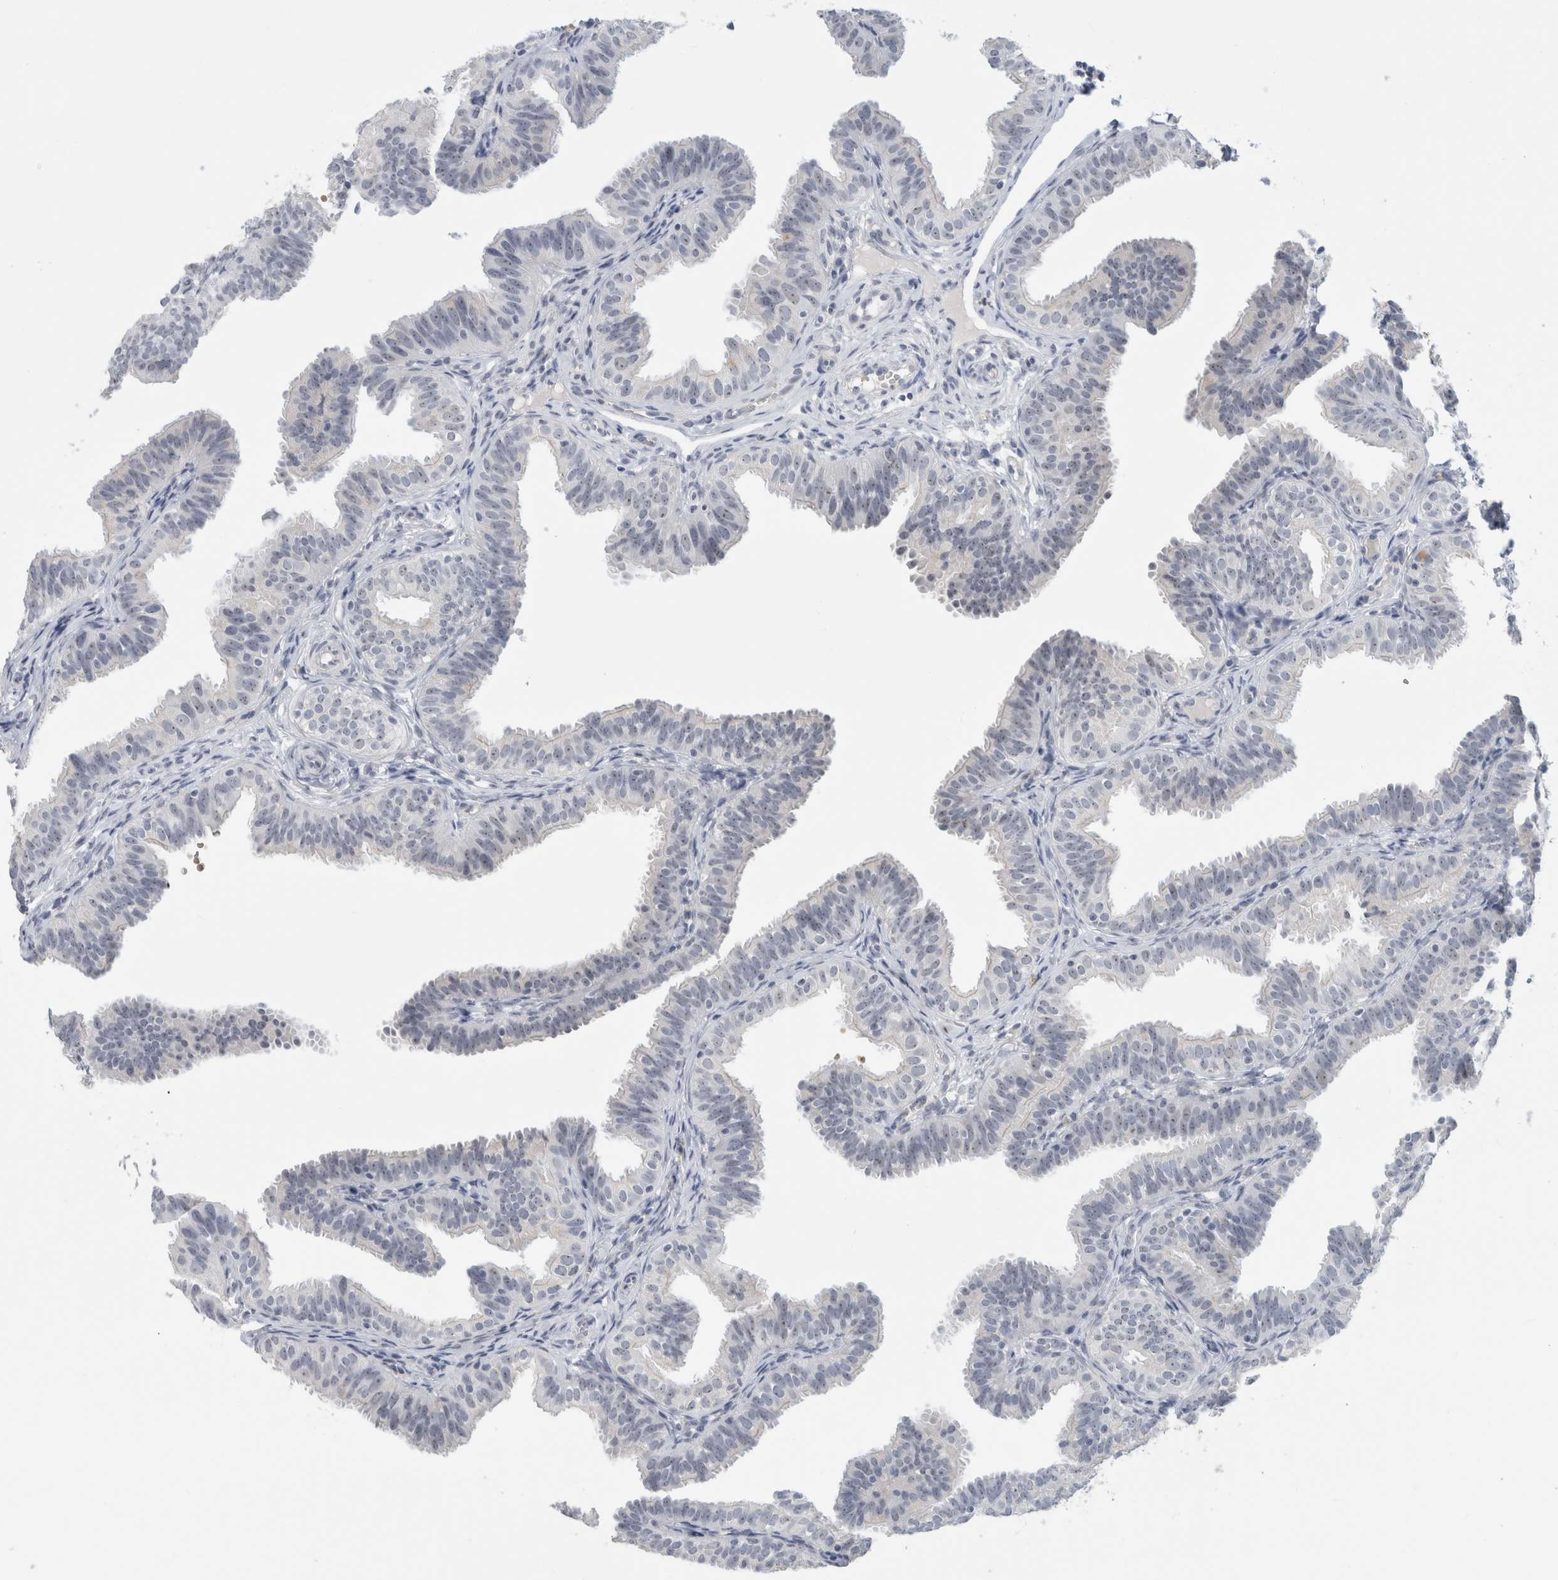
{"staining": {"intensity": "negative", "quantity": "none", "location": "none"}, "tissue": "fallopian tube", "cell_type": "Glandular cells", "image_type": "normal", "snomed": [{"axis": "morphology", "description": "Normal tissue, NOS"}, {"axis": "topography", "description": "Fallopian tube"}], "caption": "The histopathology image demonstrates no staining of glandular cells in benign fallopian tube. (Immunohistochemistry (ihc), brightfield microscopy, high magnification).", "gene": "FMR1NB", "patient": {"sex": "female", "age": 35}}